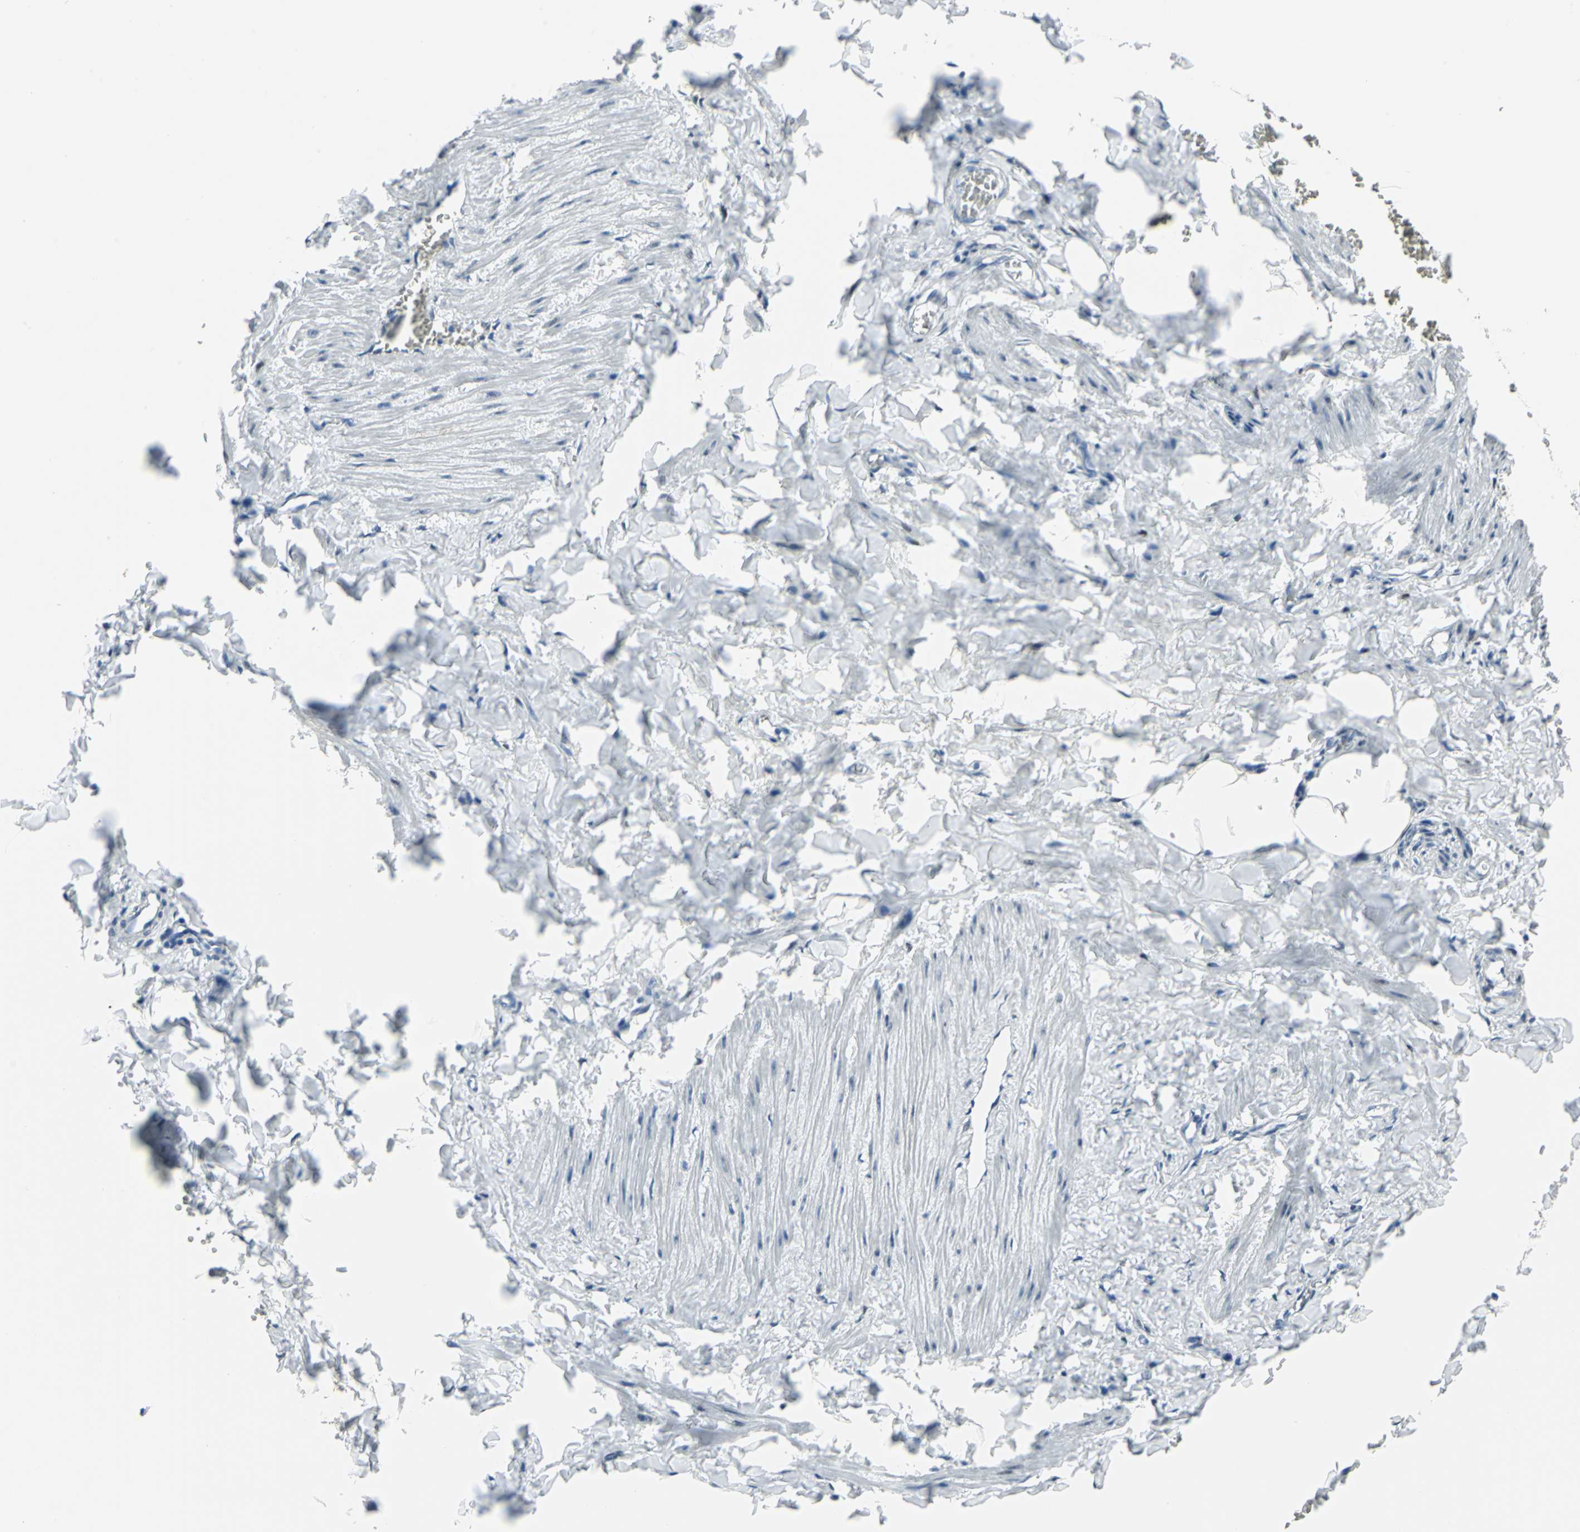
{"staining": {"intensity": "moderate", "quantity": "<25%", "location": "nuclear"}, "tissue": "adipose tissue", "cell_type": "Adipocytes", "image_type": "normal", "snomed": [{"axis": "morphology", "description": "Normal tissue, NOS"}, {"axis": "topography", "description": "Vascular tissue"}], "caption": "Immunohistochemical staining of benign human adipose tissue exhibits <25% levels of moderate nuclear protein staining in approximately <25% of adipocytes. Nuclei are stained in blue.", "gene": "MEIS2", "patient": {"sex": "male", "age": 41}}